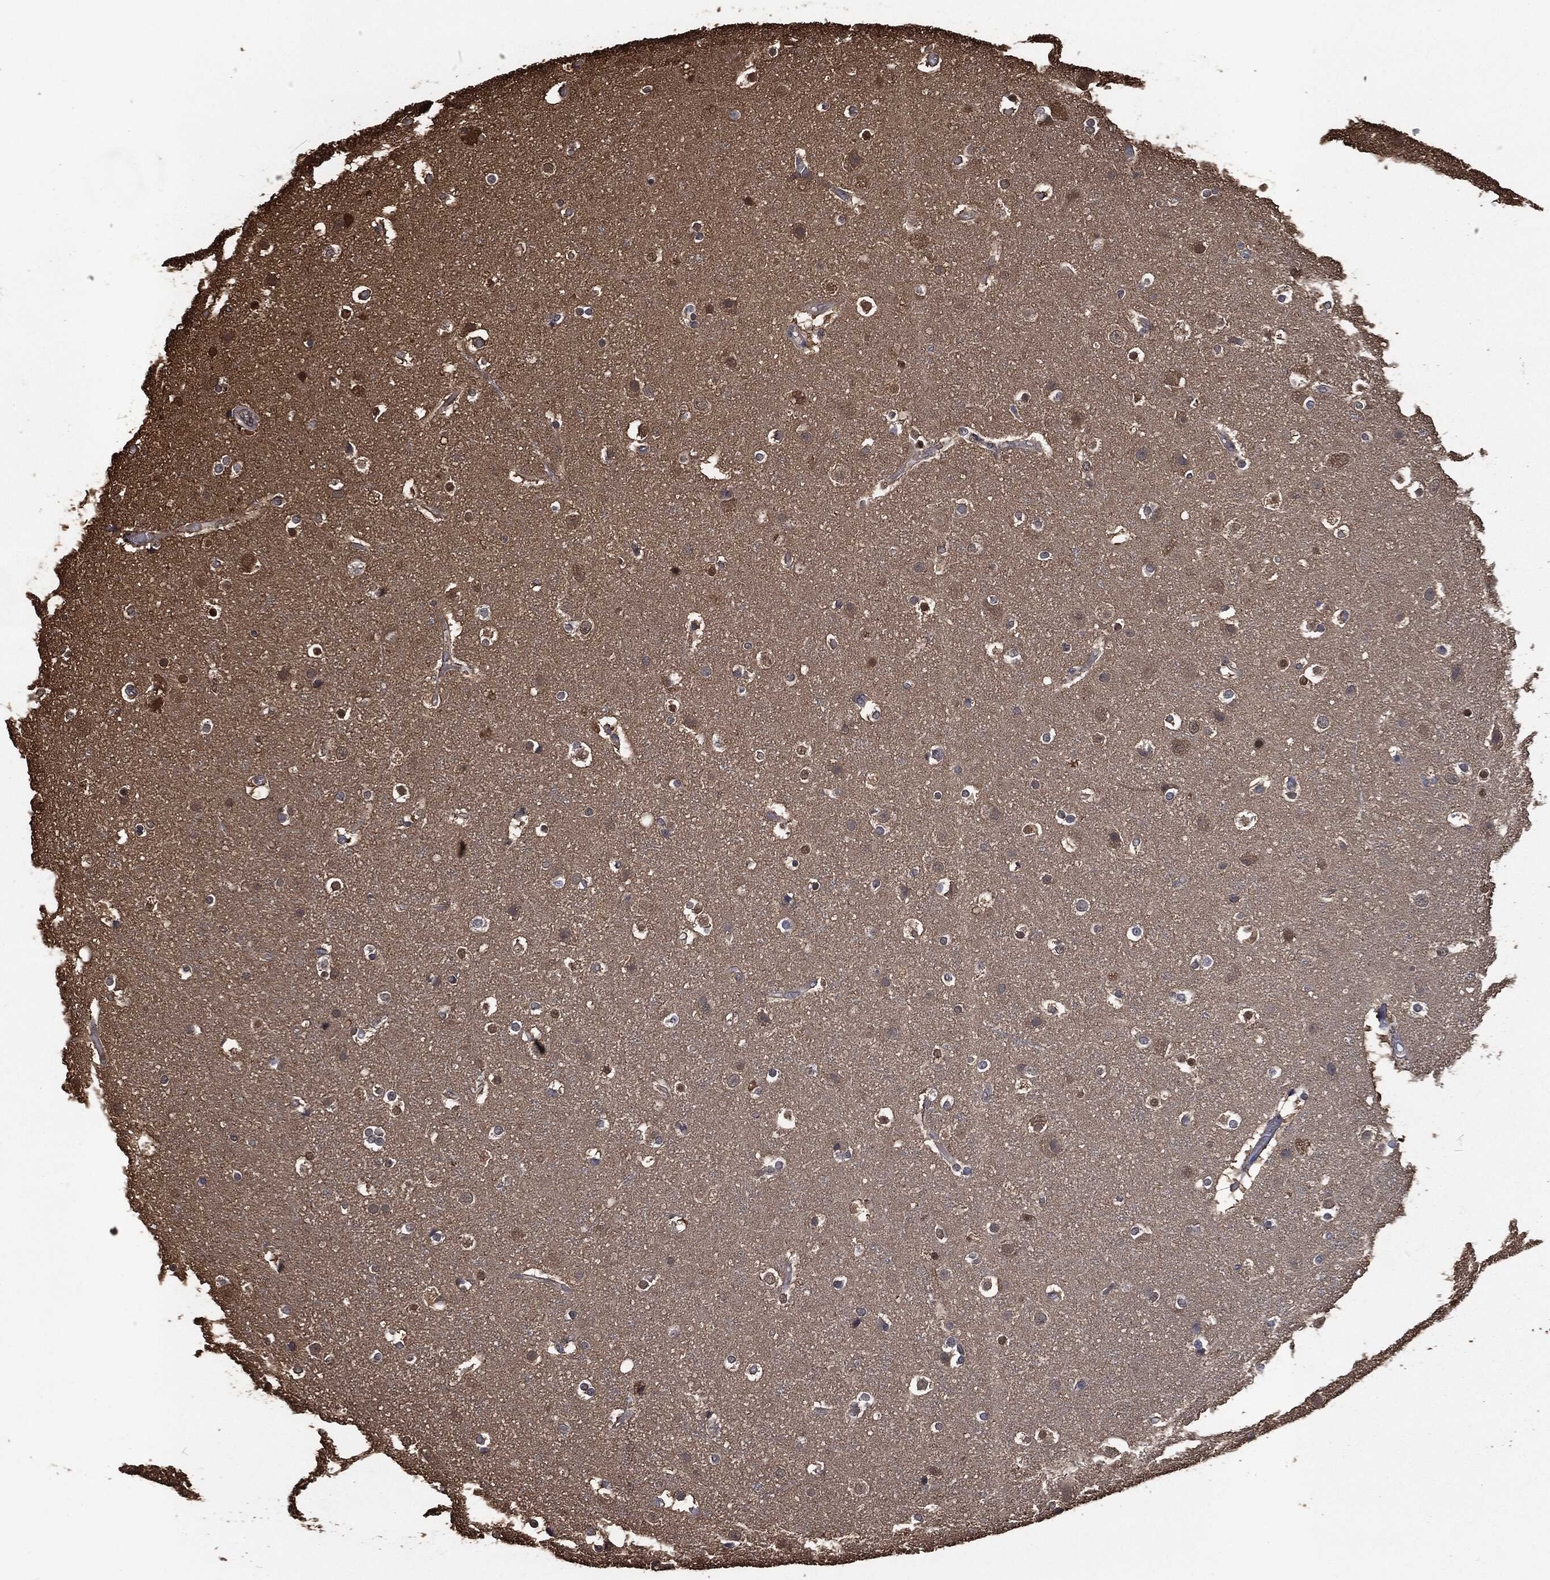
{"staining": {"intensity": "negative", "quantity": "none", "location": "none"}, "tissue": "cerebral cortex", "cell_type": "Endothelial cells", "image_type": "normal", "snomed": [{"axis": "morphology", "description": "Normal tissue, NOS"}, {"axis": "topography", "description": "Cerebral cortex"}], "caption": "This is an IHC image of benign human cerebral cortex. There is no staining in endothelial cells.", "gene": "PRDX4", "patient": {"sex": "female", "age": 52}}